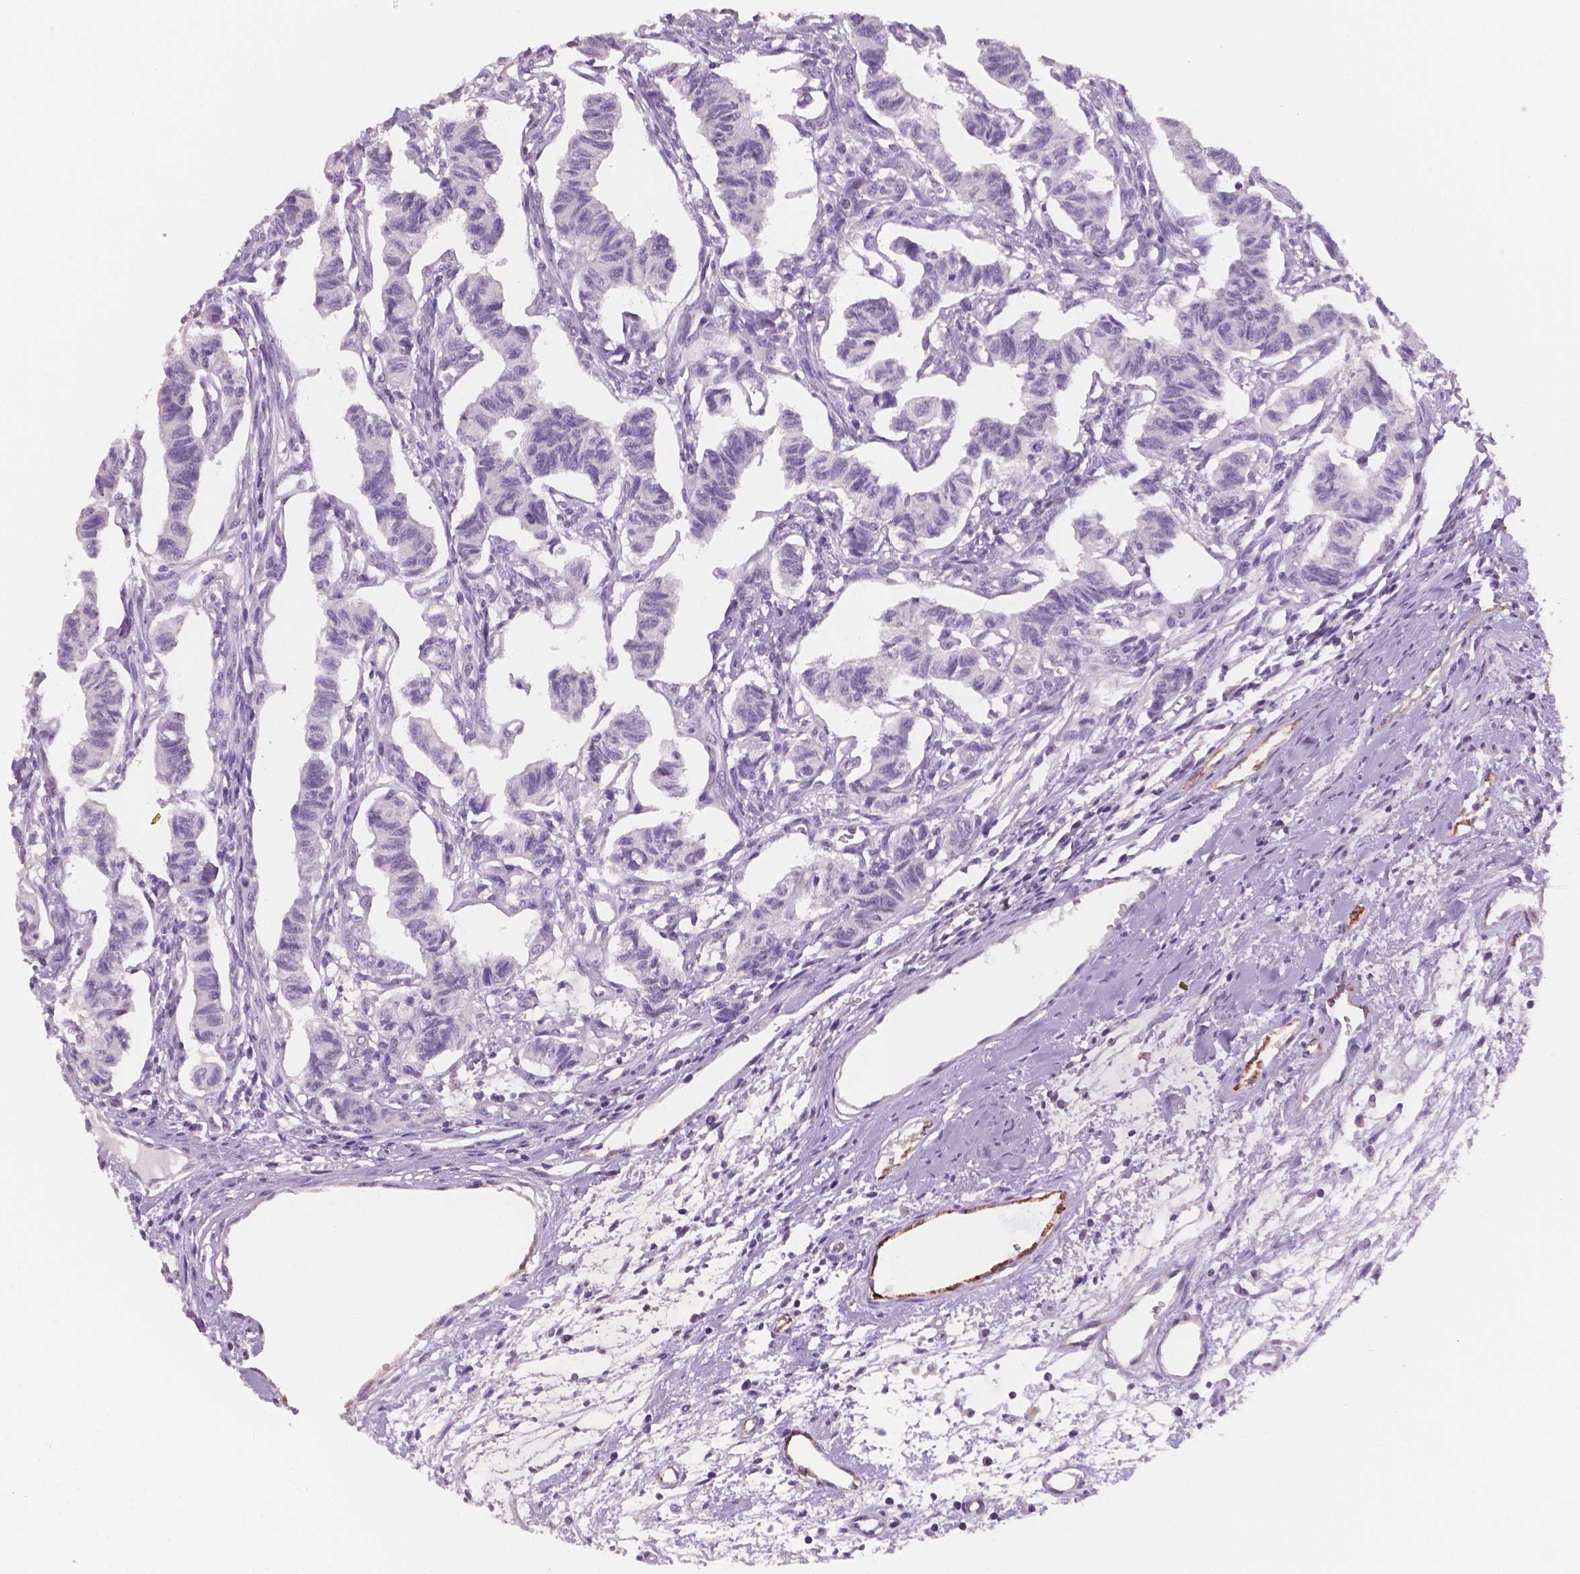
{"staining": {"intensity": "negative", "quantity": "none", "location": "none"}, "tissue": "carcinoid", "cell_type": "Tumor cells", "image_type": "cancer", "snomed": [{"axis": "morphology", "description": "Carcinoid, malignant, NOS"}, {"axis": "topography", "description": "Kidney"}], "caption": "High magnification brightfield microscopy of carcinoid stained with DAB (3,3'-diaminobenzidine) (brown) and counterstained with hematoxylin (blue): tumor cells show no significant expression.", "gene": "TSPAN7", "patient": {"sex": "female", "age": 41}}